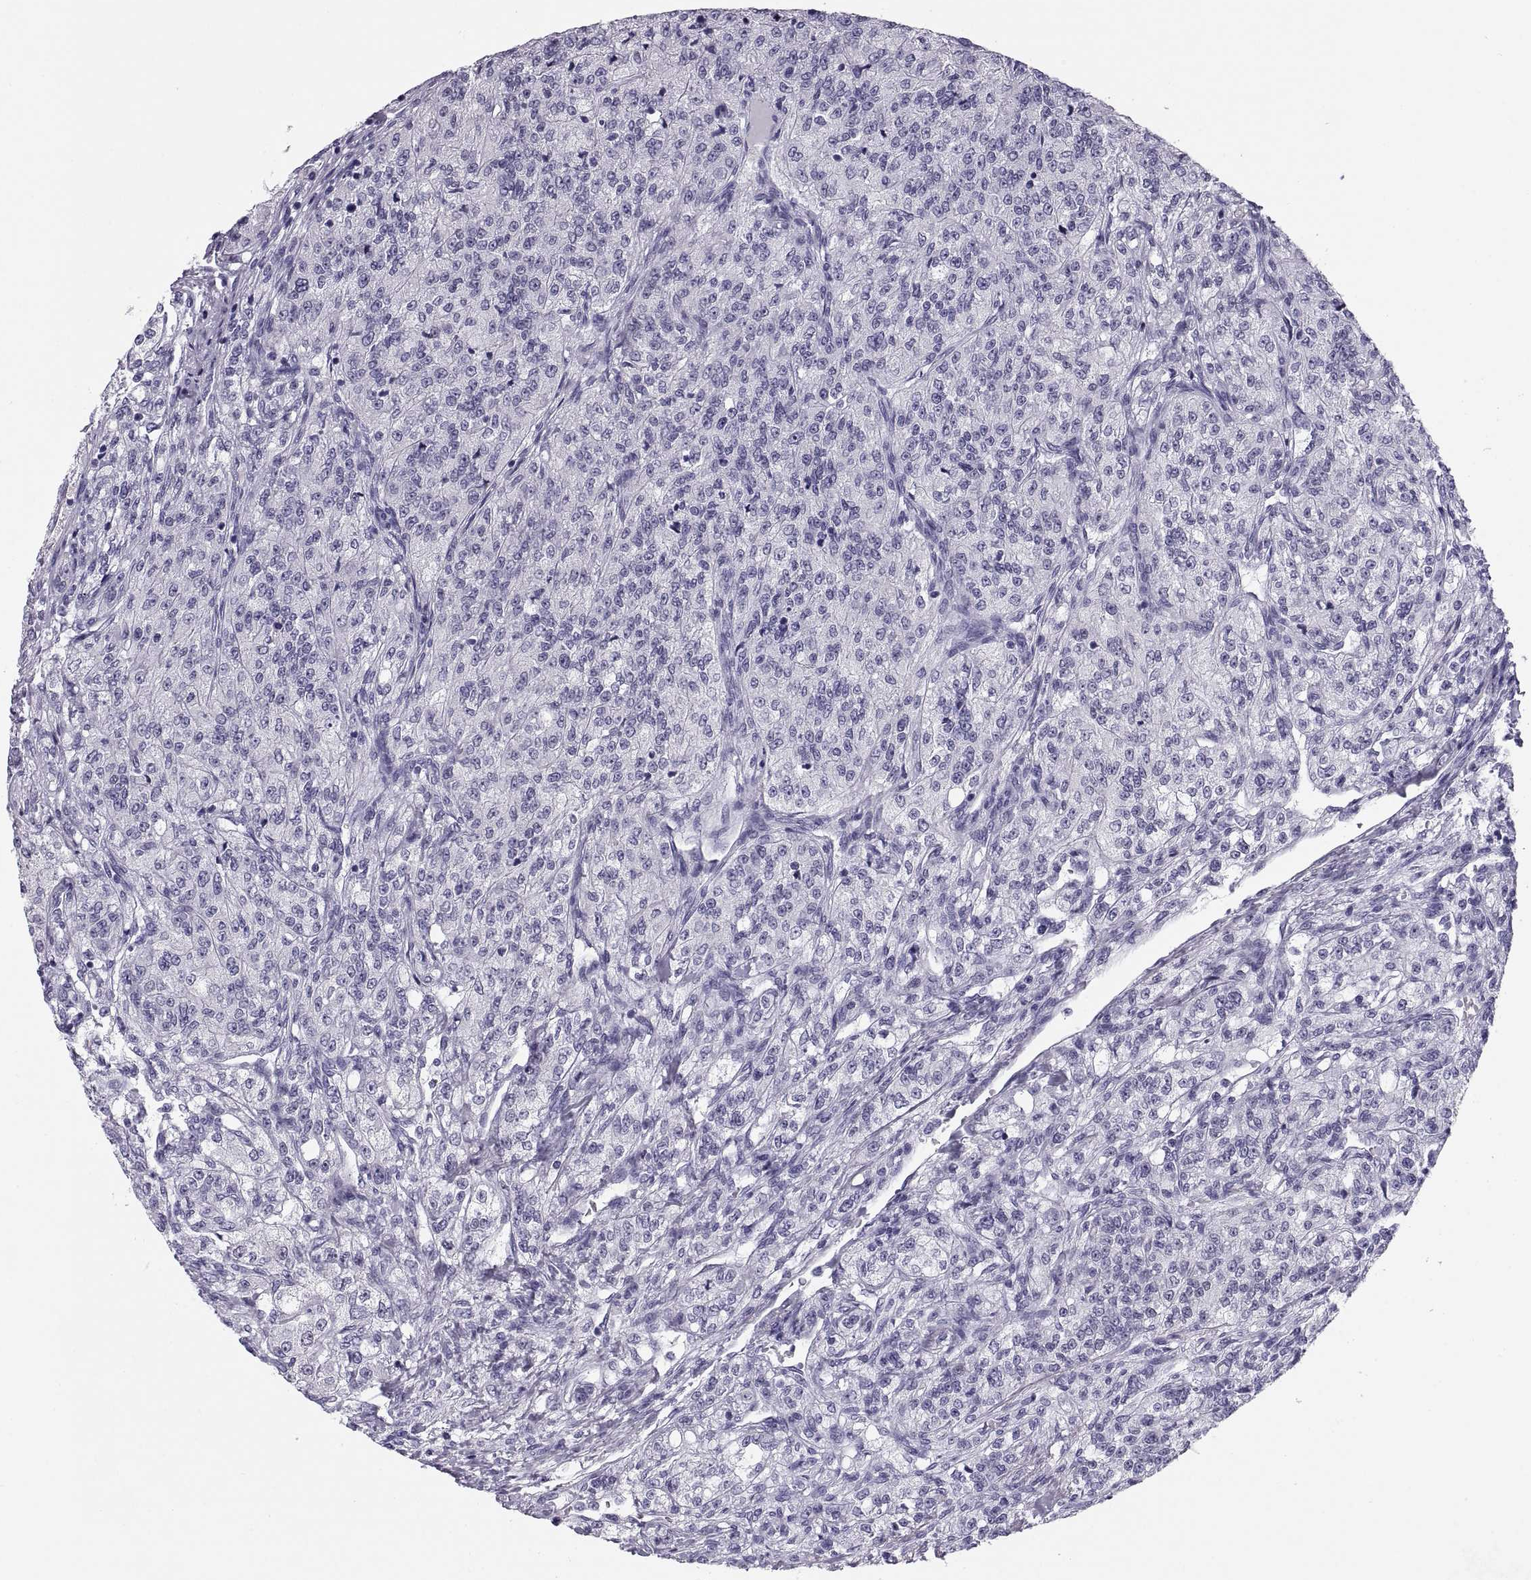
{"staining": {"intensity": "negative", "quantity": "none", "location": "none"}, "tissue": "renal cancer", "cell_type": "Tumor cells", "image_type": "cancer", "snomed": [{"axis": "morphology", "description": "Adenocarcinoma, NOS"}, {"axis": "topography", "description": "Kidney"}], "caption": "DAB immunohistochemical staining of renal adenocarcinoma displays no significant expression in tumor cells.", "gene": "PAX2", "patient": {"sex": "female", "age": 63}}